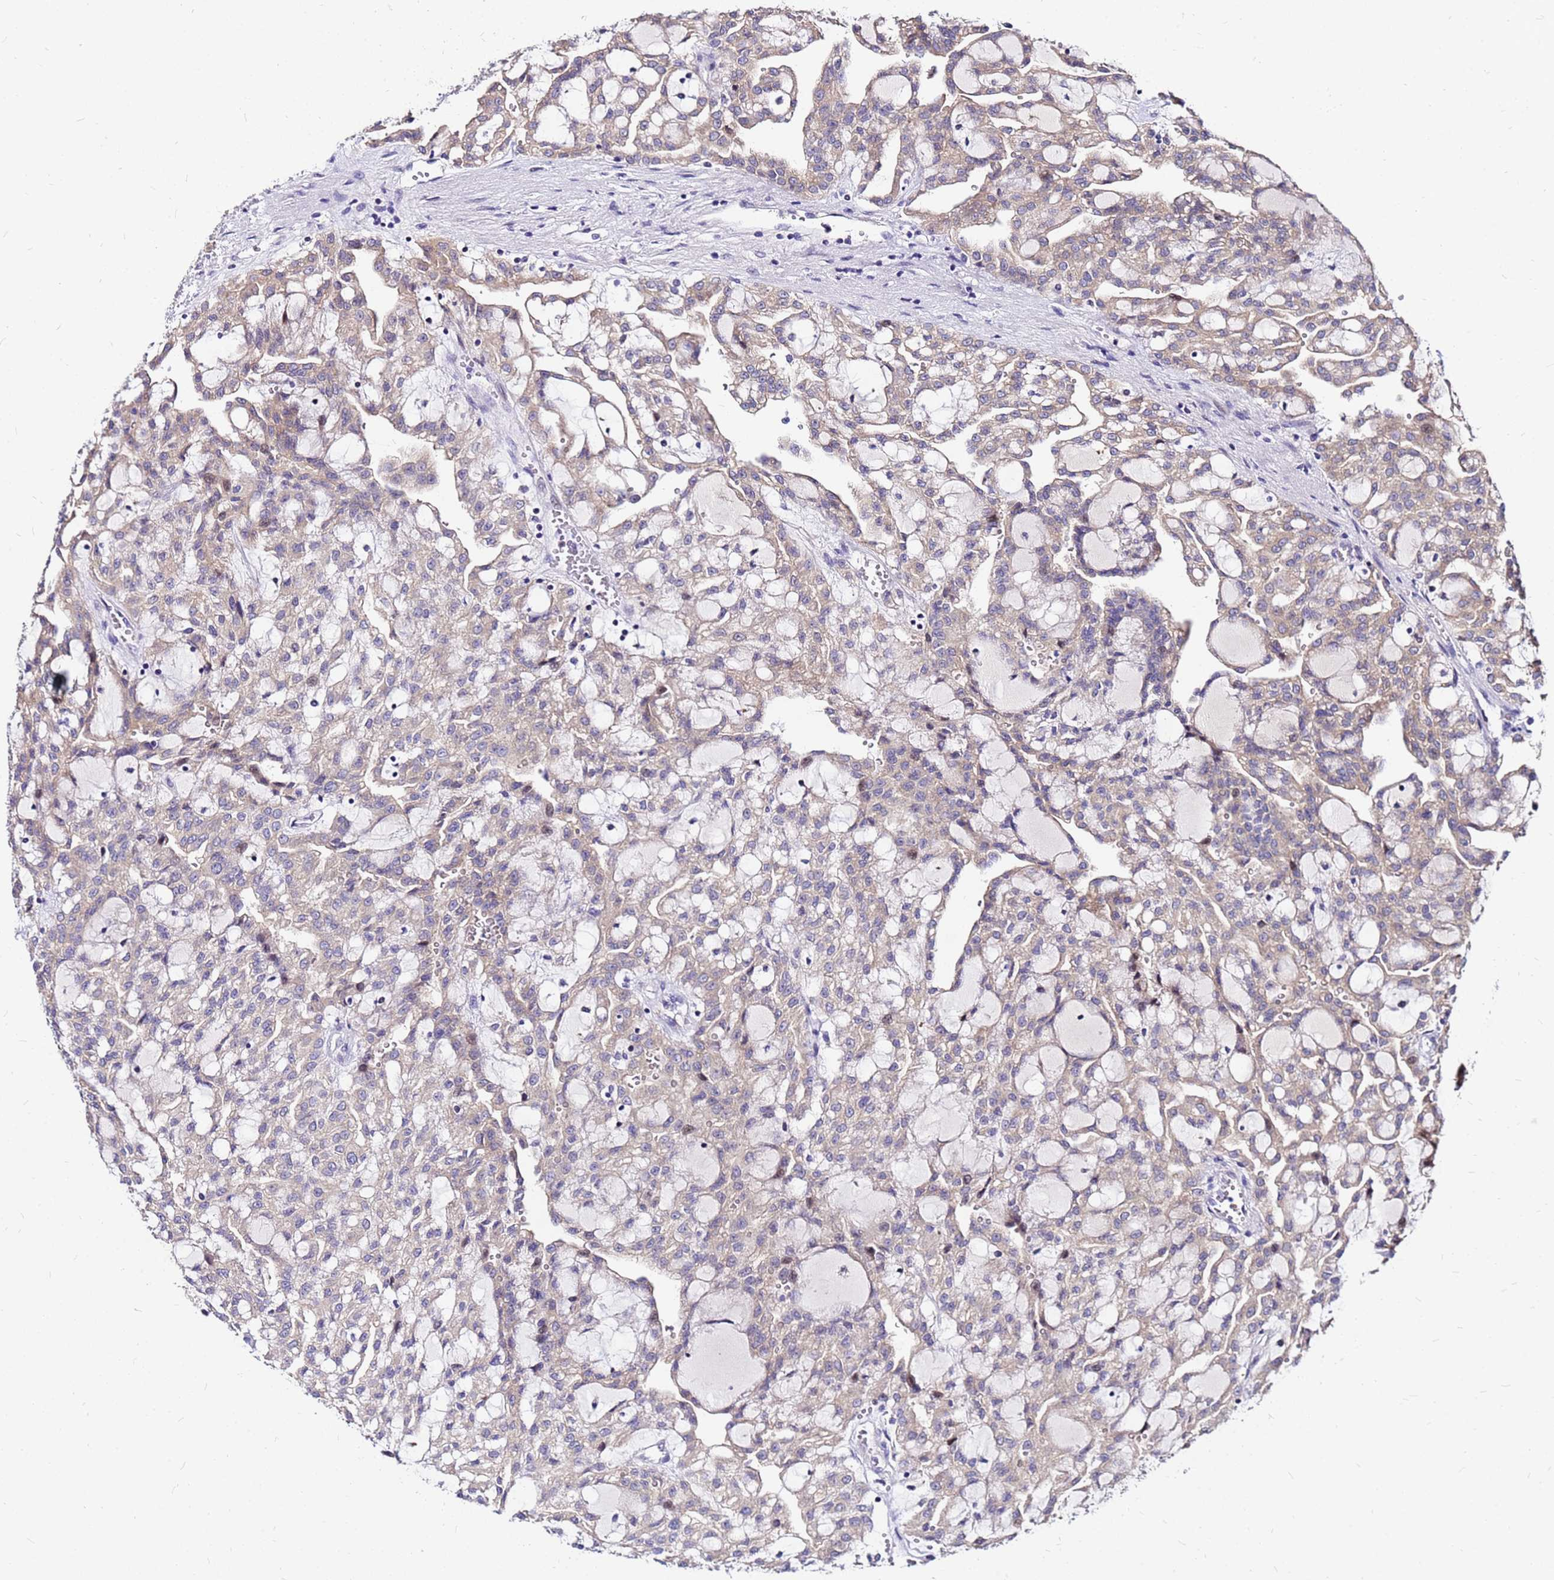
{"staining": {"intensity": "weak", "quantity": "<25%", "location": "cytoplasmic/membranous"}, "tissue": "renal cancer", "cell_type": "Tumor cells", "image_type": "cancer", "snomed": [{"axis": "morphology", "description": "Adenocarcinoma, NOS"}, {"axis": "topography", "description": "Kidney"}], "caption": "Immunohistochemistry histopathology image of human adenocarcinoma (renal) stained for a protein (brown), which reveals no positivity in tumor cells.", "gene": "ARHGEF5", "patient": {"sex": "male", "age": 63}}